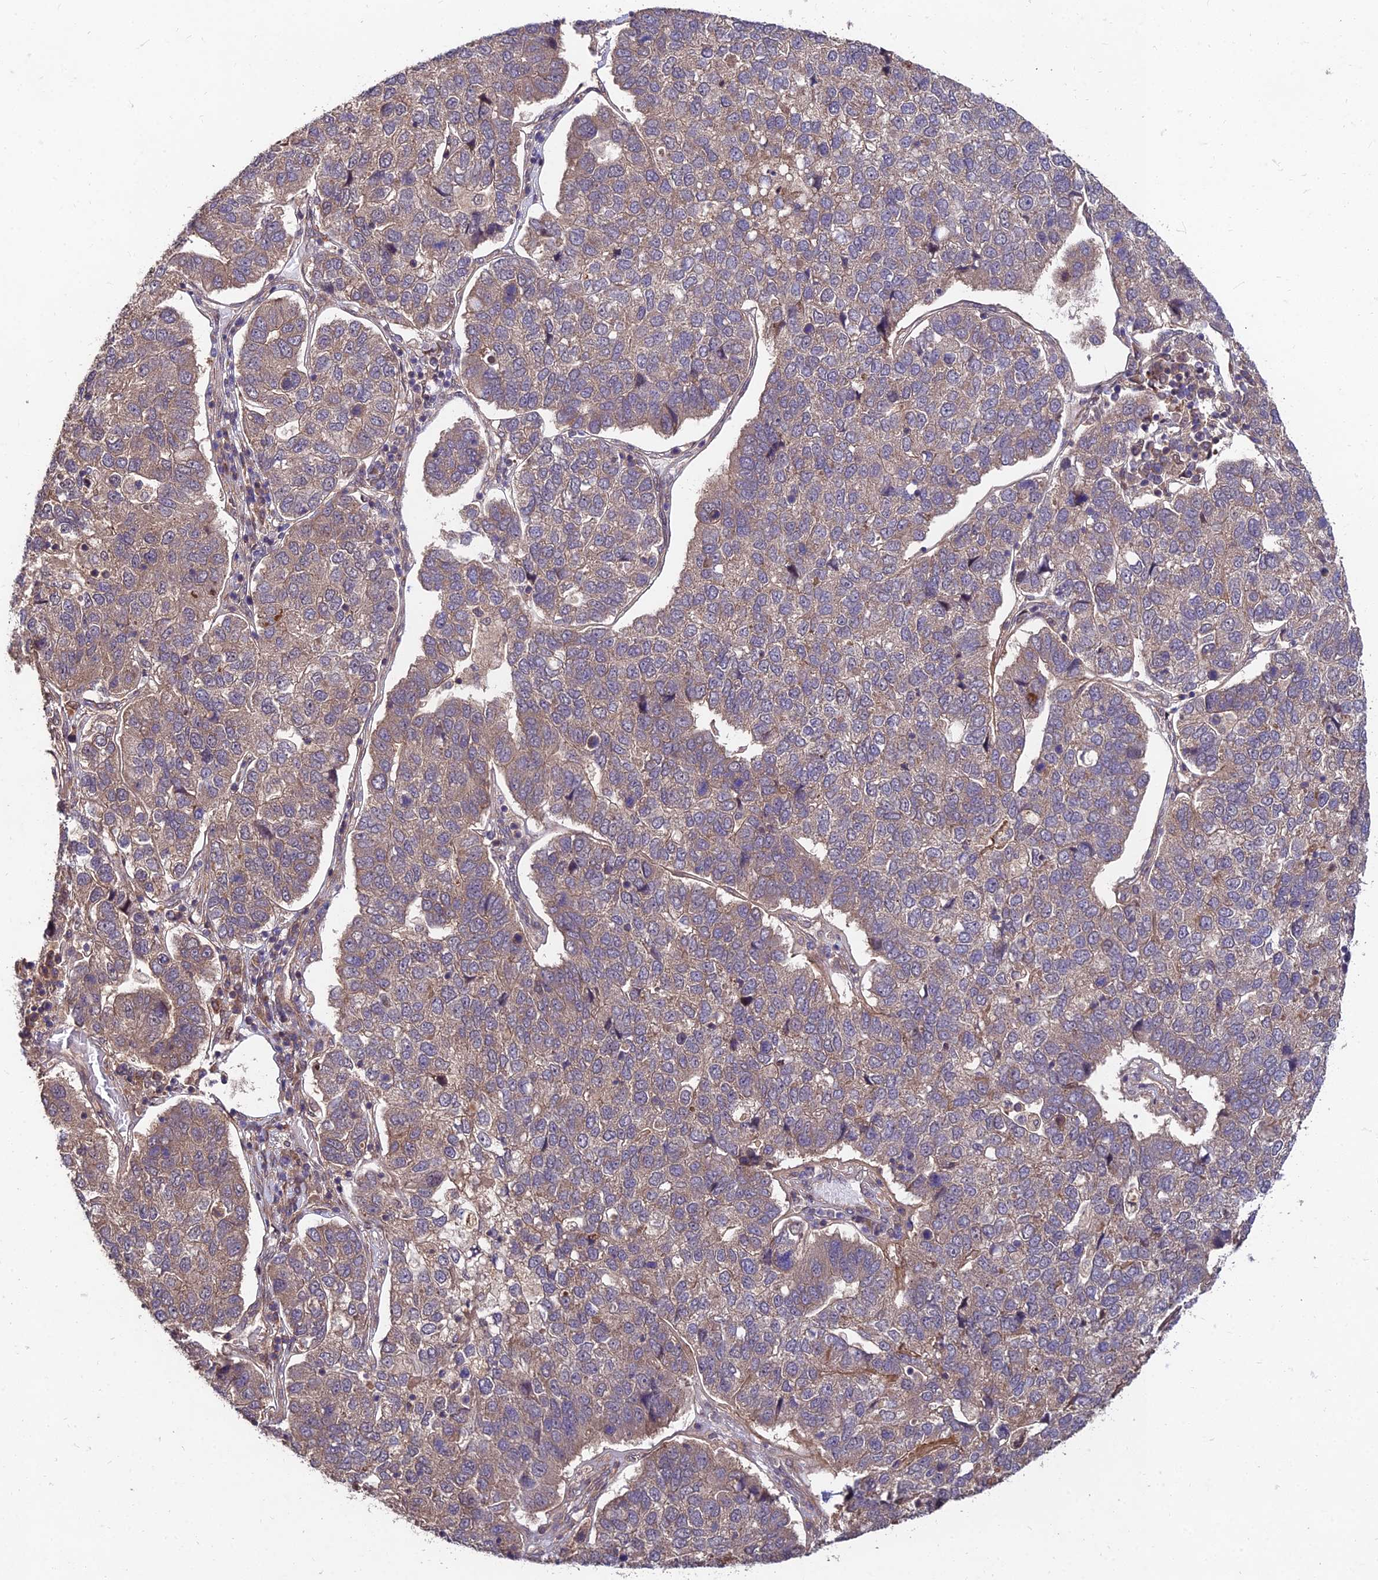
{"staining": {"intensity": "moderate", "quantity": "<25%", "location": "cytoplasmic/membranous"}, "tissue": "pancreatic cancer", "cell_type": "Tumor cells", "image_type": "cancer", "snomed": [{"axis": "morphology", "description": "Adenocarcinoma, NOS"}, {"axis": "topography", "description": "Pancreas"}], "caption": "Pancreatic cancer stained with DAB (3,3'-diaminobenzidine) immunohistochemistry (IHC) demonstrates low levels of moderate cytoplasmic/membranous expression in approximately <25% of tumor cells.", "gene": "MKKS", "patient": {"sex": "female", "age": 61}}